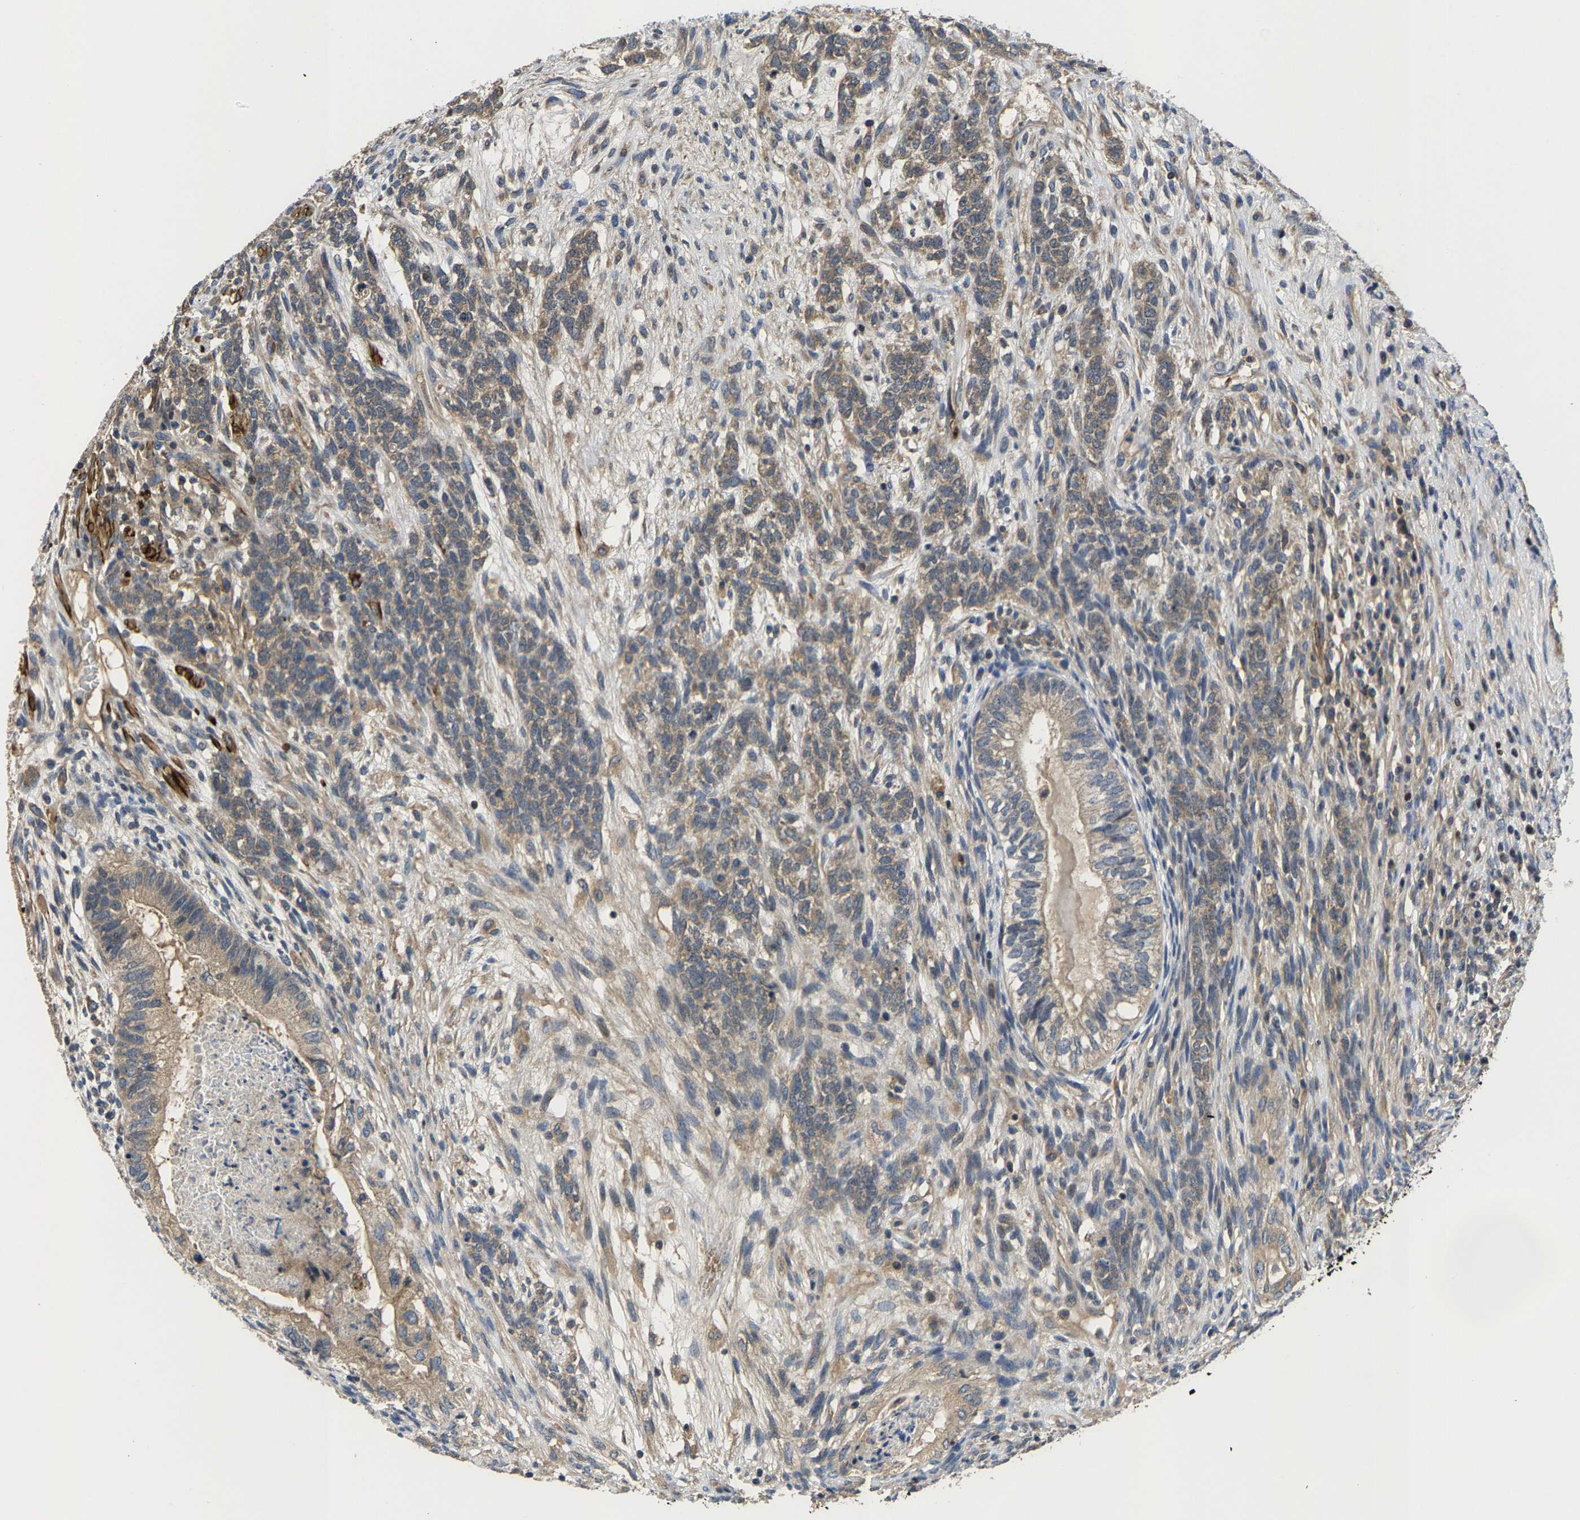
{"staining": {"intensity": "weak", "quantity": "25%-75%", "location": "cytoplasmic/membranous"}, "tissue": "testis cancer", "cell_type": "Tumor cells", "image_type": "cancer", "snomed": [{"axis": "morphology", "description": "Seminoma, NOS"}, {"axis": "topography", "description": "Testis"}], "caption": "Immunohistochemical staining of seminoma (testis) demonstrates low levels of weak cytoplasmic/membranous protein expression in about 25%-75% of tumor cells. (Brightfield microscopy of DAB IHC at high magnification).", "gene": "AGBL3", "patient": {"sex": "male", "age": 28}}